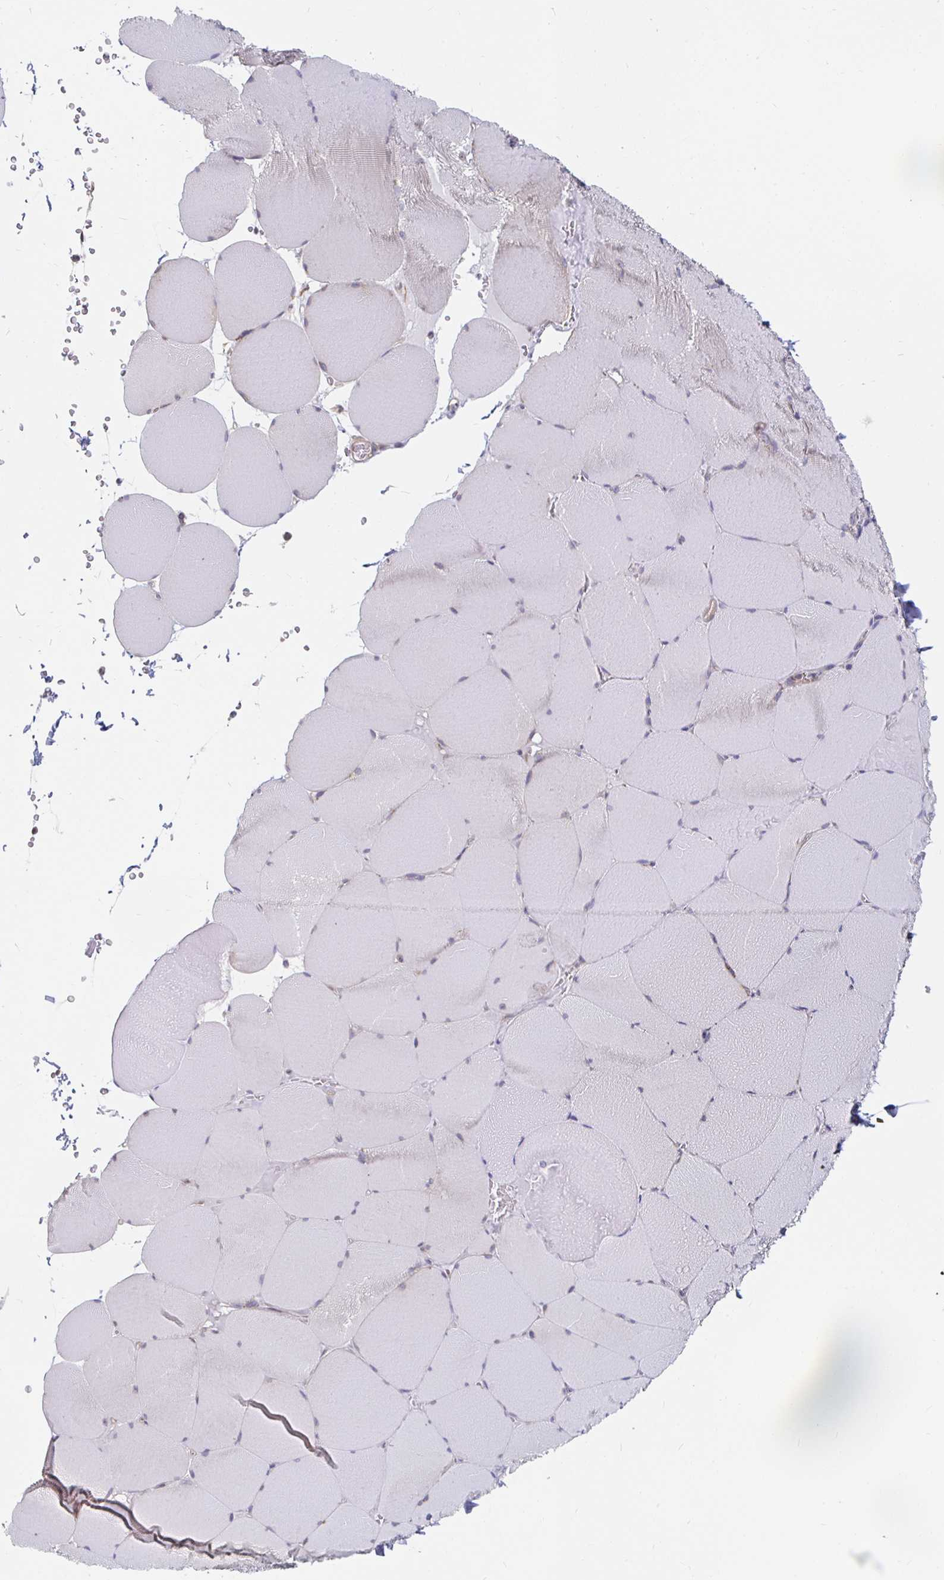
{"staining": {"intensity": "moderate", "quantity": "<25%", "location": "nuclear"}, "tissue": "skeletal muscle", "cell_type": "Myocytes", "image_type": "normal", "snomed": [{"axis": "morphology", "description": "Normal tissue, NOS"}, {"axis": "topography", "description": "Skeletal muscle"}, {"axis": "topography", "description": "Head-Neck"}], "caption": "The image reveals immunohistochemical staining of normal skeletal muscle. There is moderate nuclear expression is identified in approximately <25% of myocytes.", "gene": "PDAP1", "patient": {"sex": "male", "age": 66}}